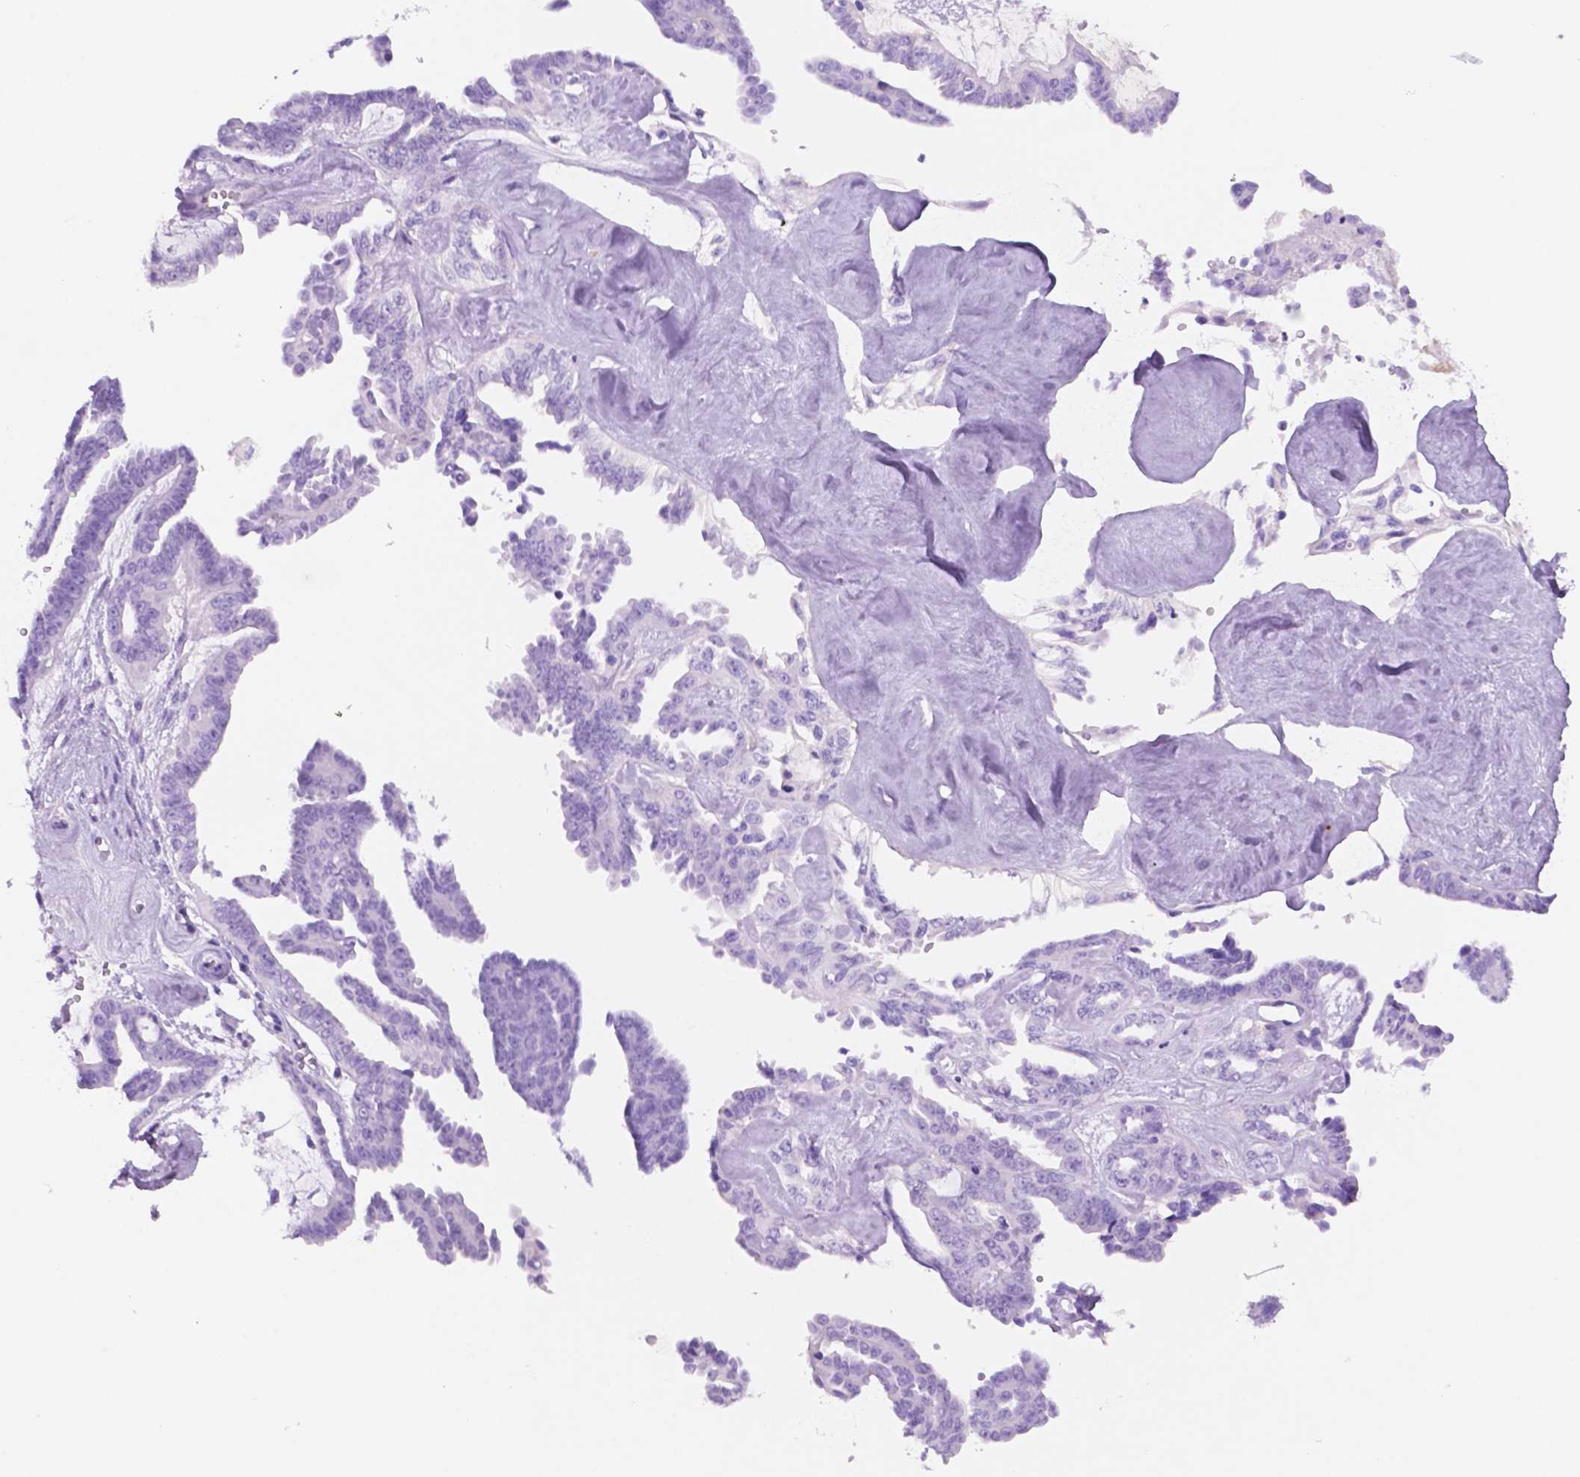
{"staining": {"intensity": "negative", "quantity": "none", "location": "none"}, "tissue": "ovarian cancer", "cell_type": "Tumor cells", "image_type": "cancer", "snomed": [{"axis": "morphology", "description": "Cystadenocarcinoma, serous, NOS"}, {"axis": "topography", "description": "Ovary"}], "caption": "Tumor cells are negative for brown protein staining in ovarian serous cystadenocarcinoma. (DAB immunohistochemistry (IHC) visualized using brightfield microscopy, high magnification).", "gene": "FOXB2", "patient": {"sex": "female", "age": 71}}